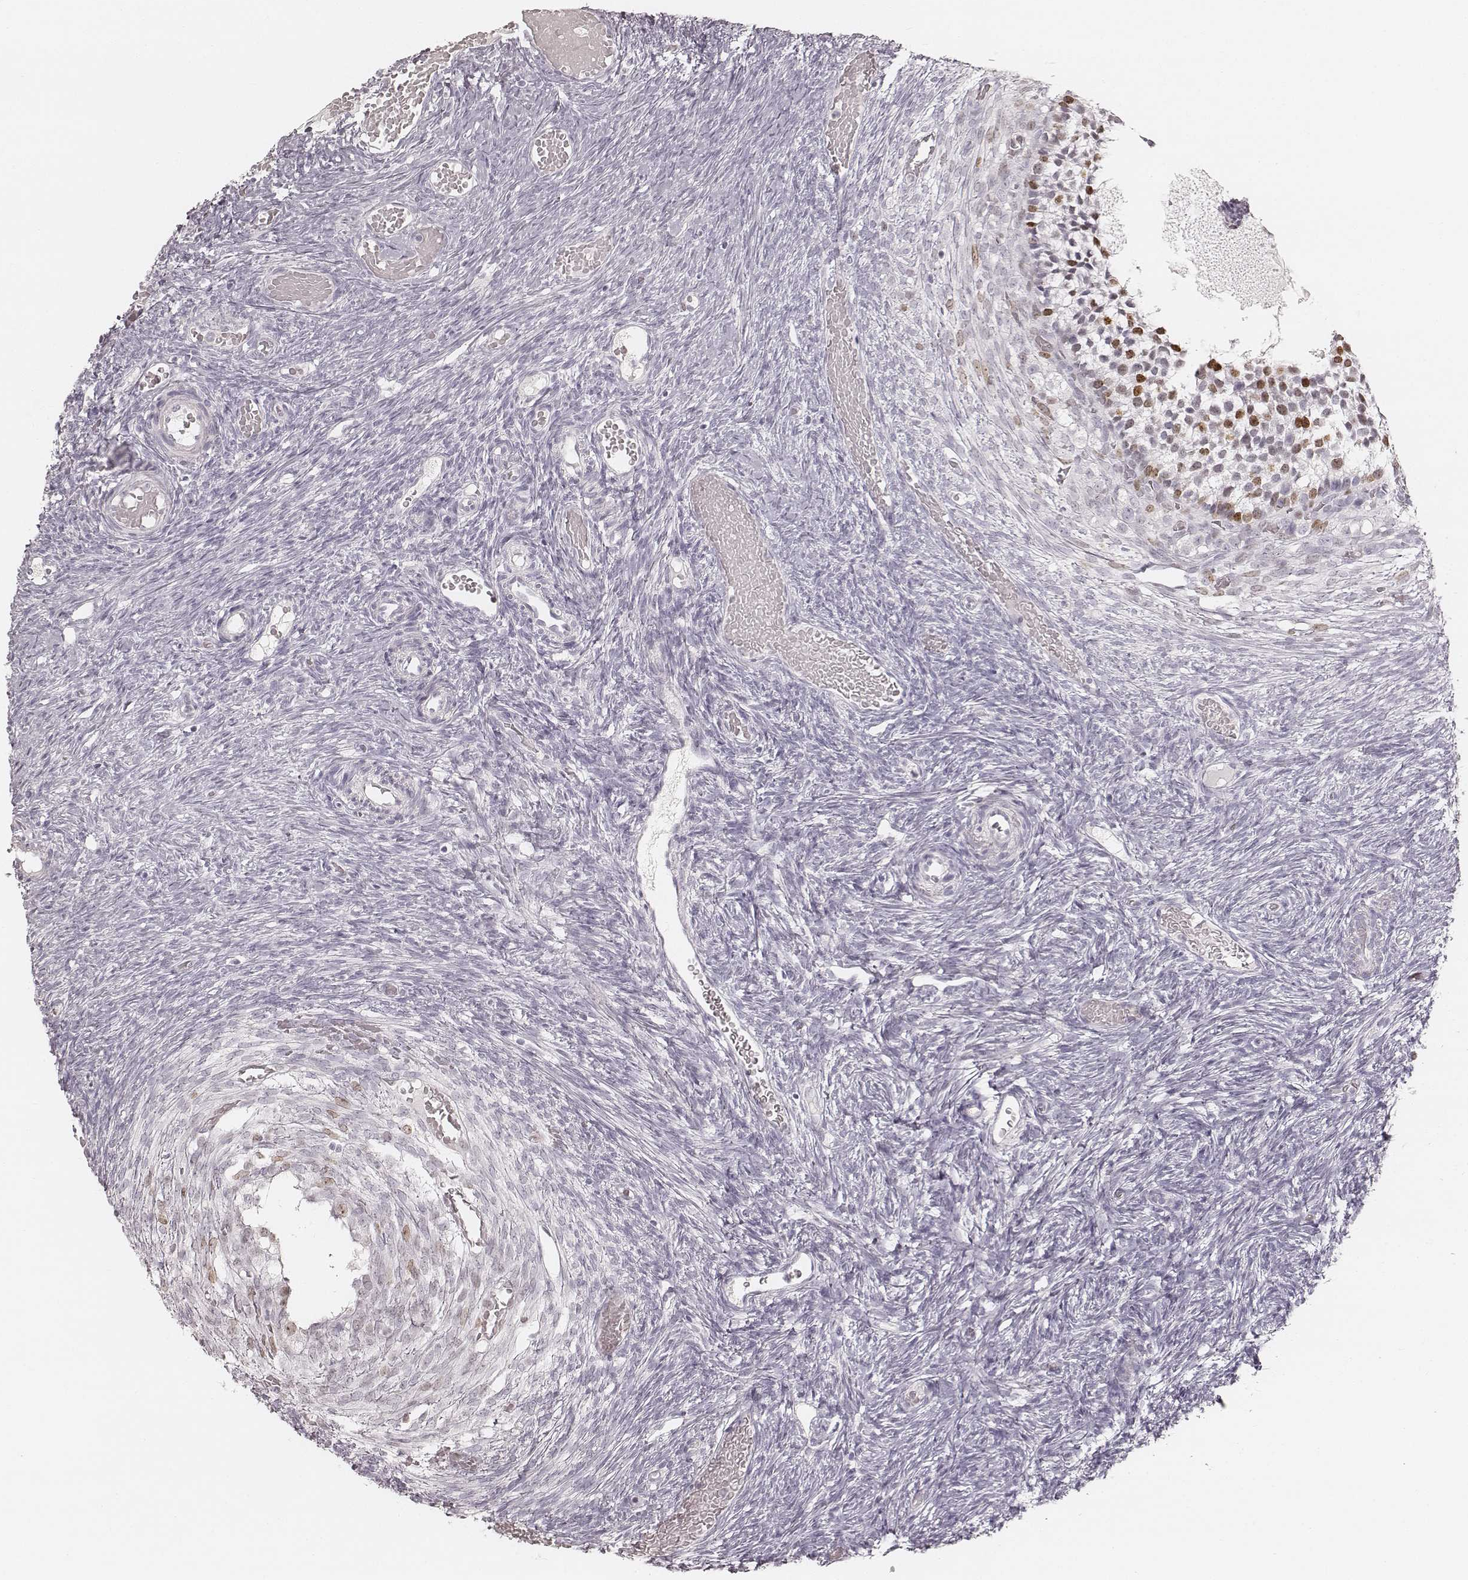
{"staining": {"intensity": "negative", "quantity": "none", "location": "none"}, "tissue": "ovary", "cell_type": "Ovarian stroma cells", "image_type": "normal", "snomed": [{"axis": "morphology", "description": "Normal tissue, NOS"}, {"axis": "topography", "description": "Ovary"}], "caption": "Ovary stained for a protein using immunohistochemistry displays no expression ovarian stroma cells.", "gene": "TEX37", "patient": {"sex": "female", "age": 39}}